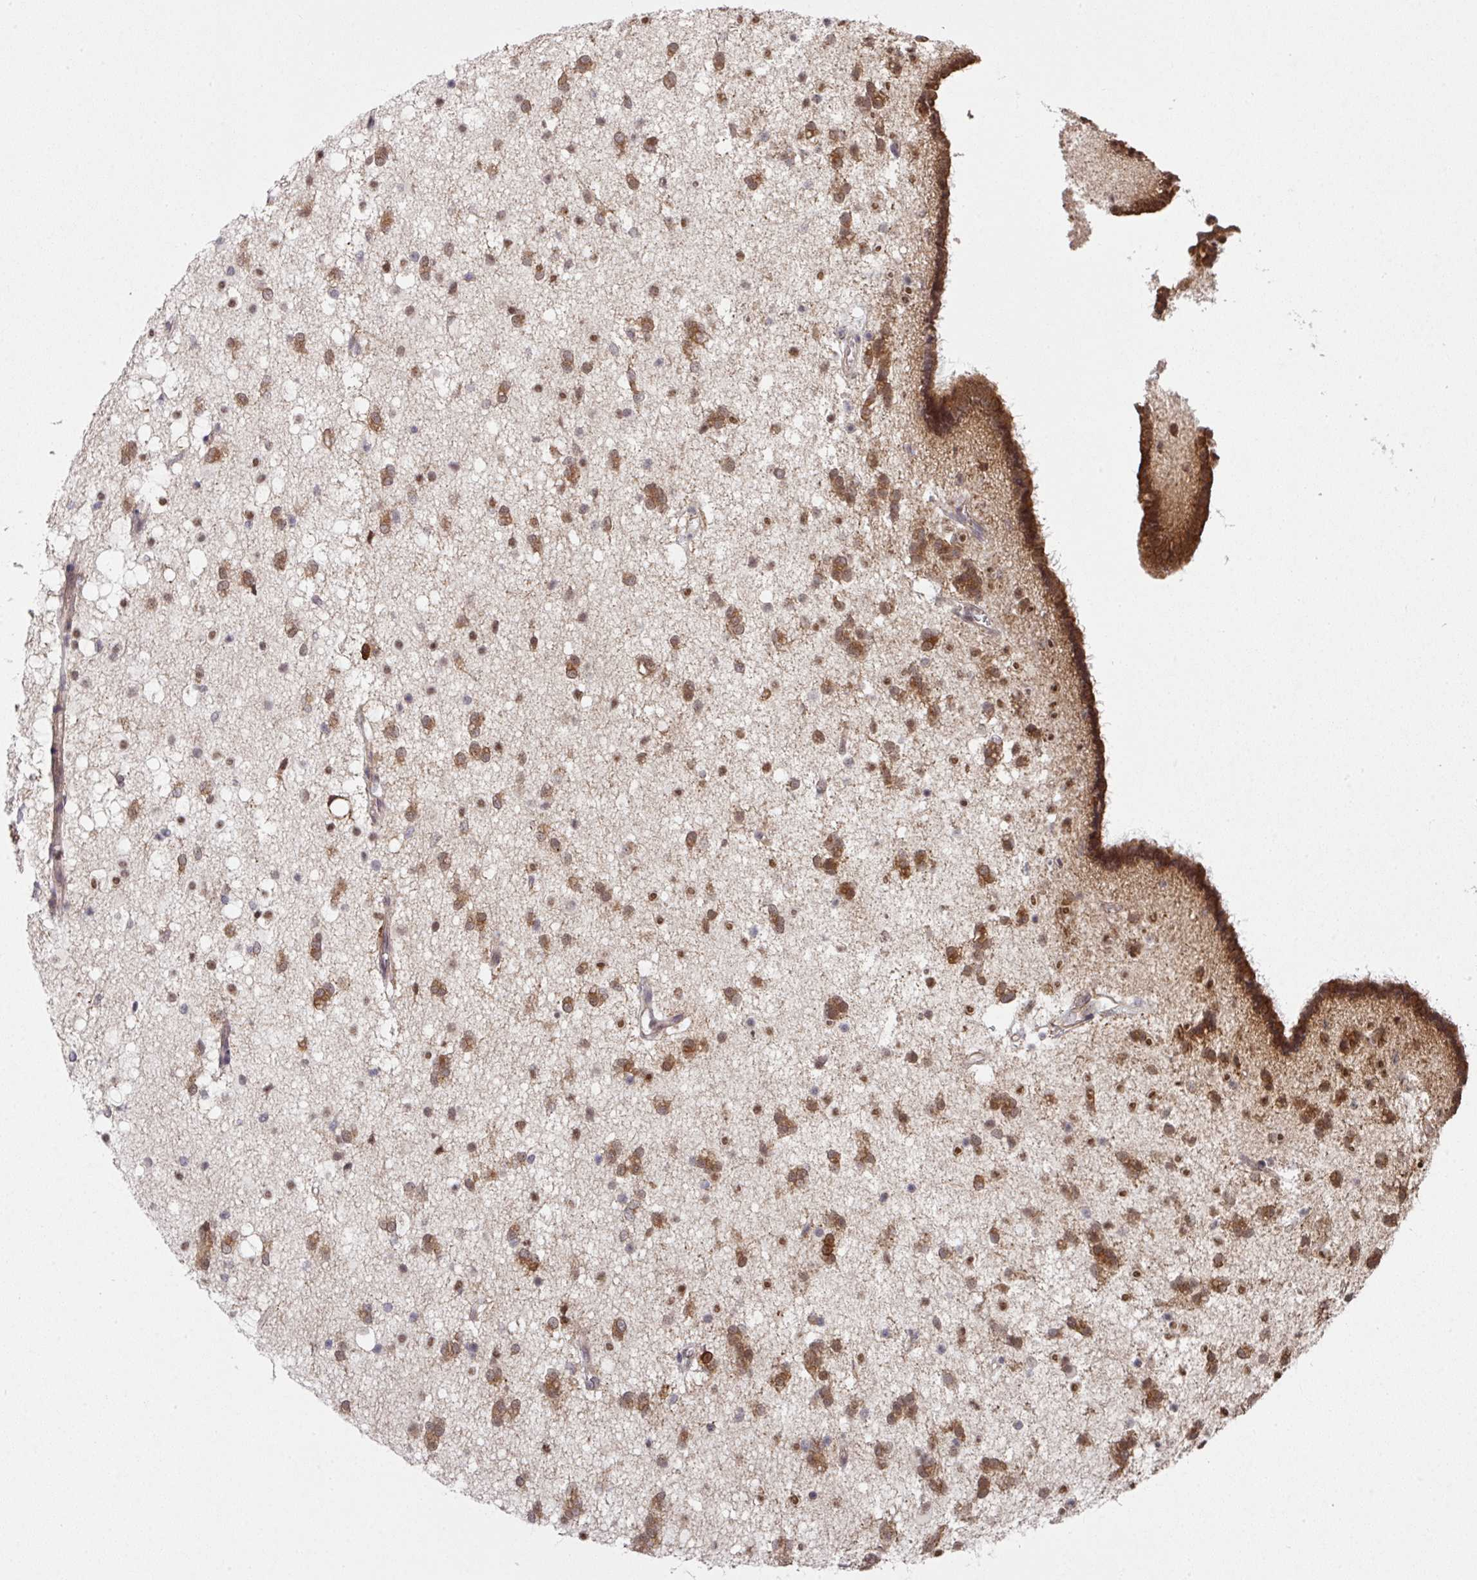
{"staining": {"intensity": "moderate", "quantity": "25%-75%", "location": "cytoplasmic/membranous"}, "tissue": "caudate", "cell_type": "Glial cells", "image_type": "normal", "snomed": [{"axis": "morphology", "description": "Normal tissue, NOS"}, {"axis": "topography", "description": "Lateral ventricle wall"}], "caption": "Caudate stained with DAB IHC demonstrates medium levels of moderate cytoplasmic/membranous expression in approximately 25%-75% of glial cells.", "gene": "CAMLG", "patient": {"sex": "male", "age": 37}}